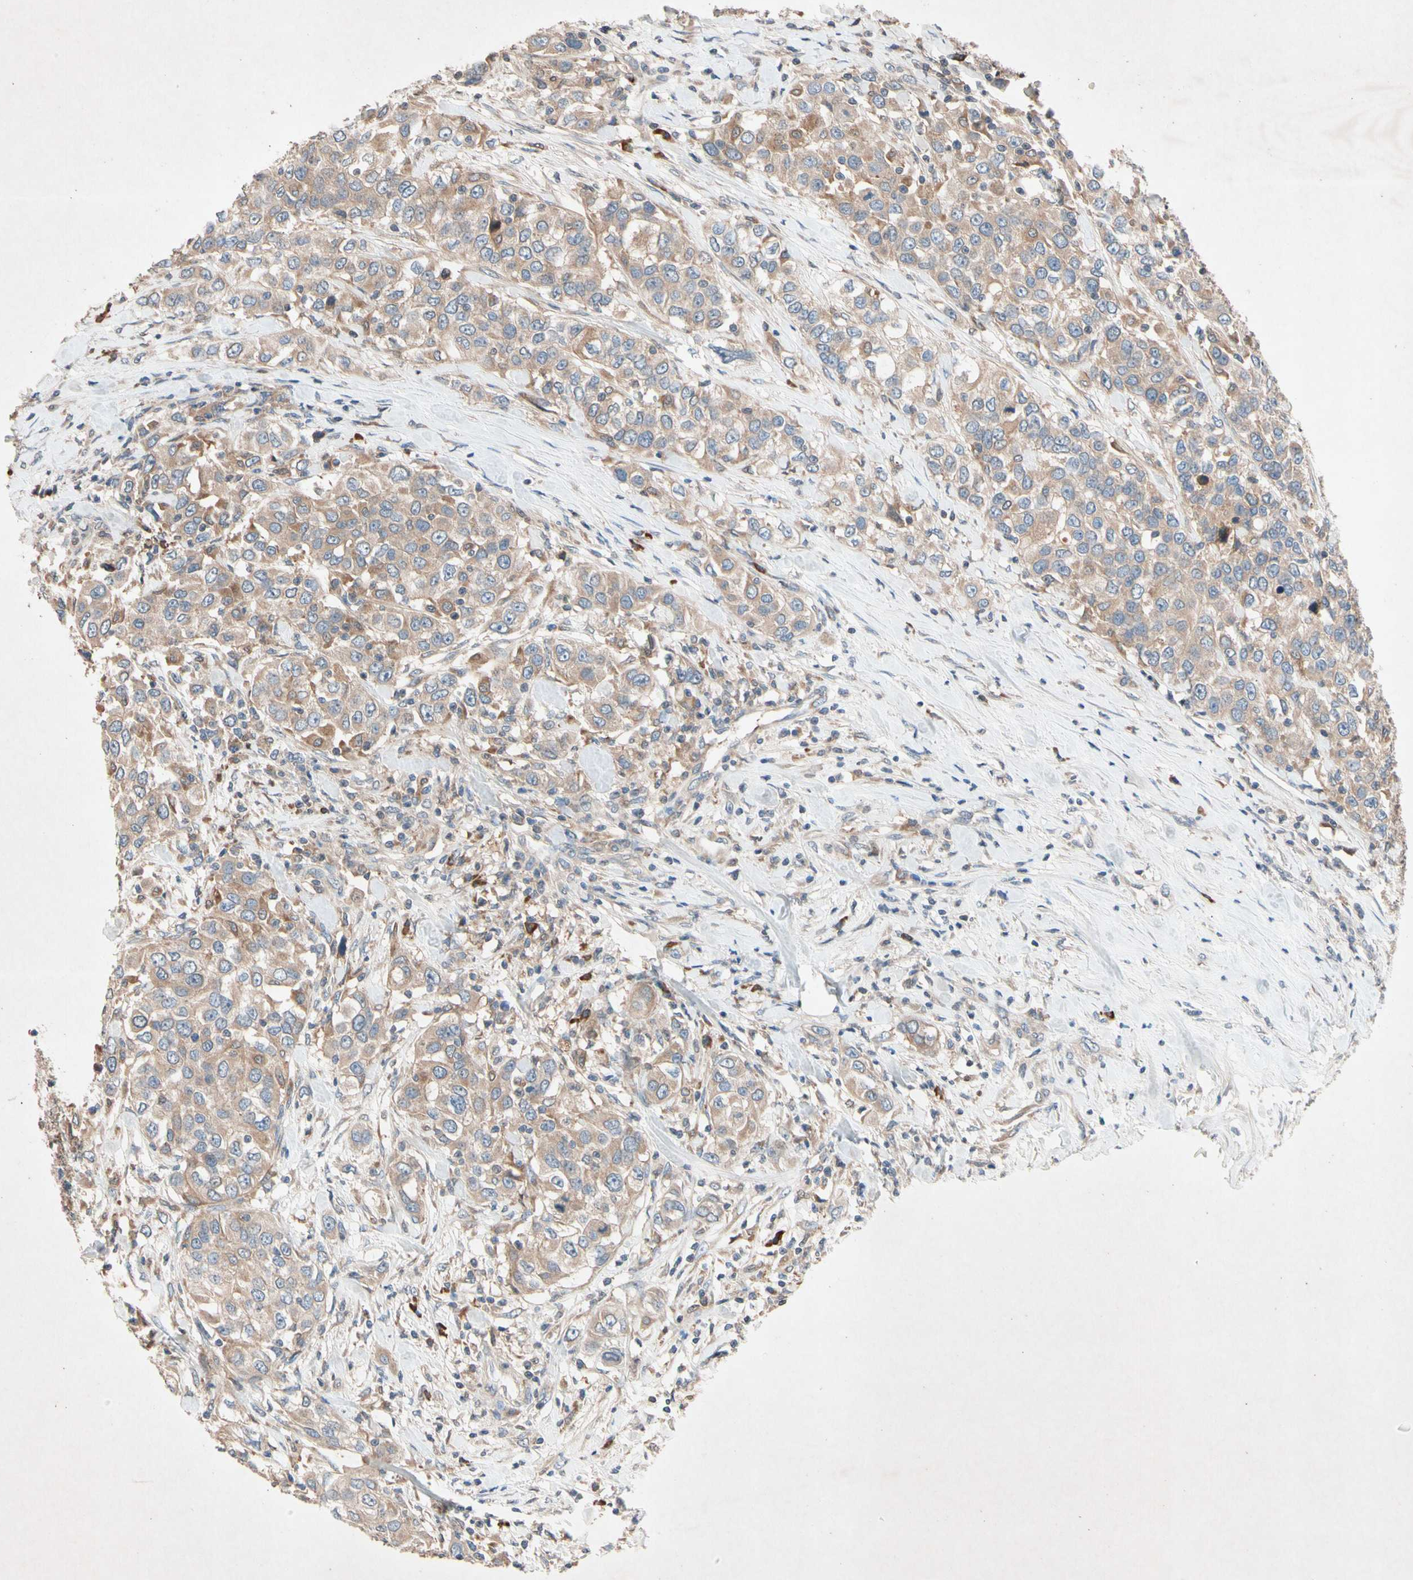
{"staining": {"intensity": "moderate", "quantity": ">75%", "location": "cytoplasmic/membranous"}, "tissue": "urothelial cancer", "cell_type": "Tumor cells", "image_type": "cancer", "snomed": [{"axis": "morphology", "description": "Urothelial carcinoma, High grade"}, {"axis": "topography", "description": "Urinary bladder"}], "caption": "DAB immunohistochemical staining of urothelial cancer shows moderate cytoplasmic/membranous protein positivity in approximately >75% of tumor cells.", "gene": "PRDX4", "patient": {"sex": "female", "age": 80}}